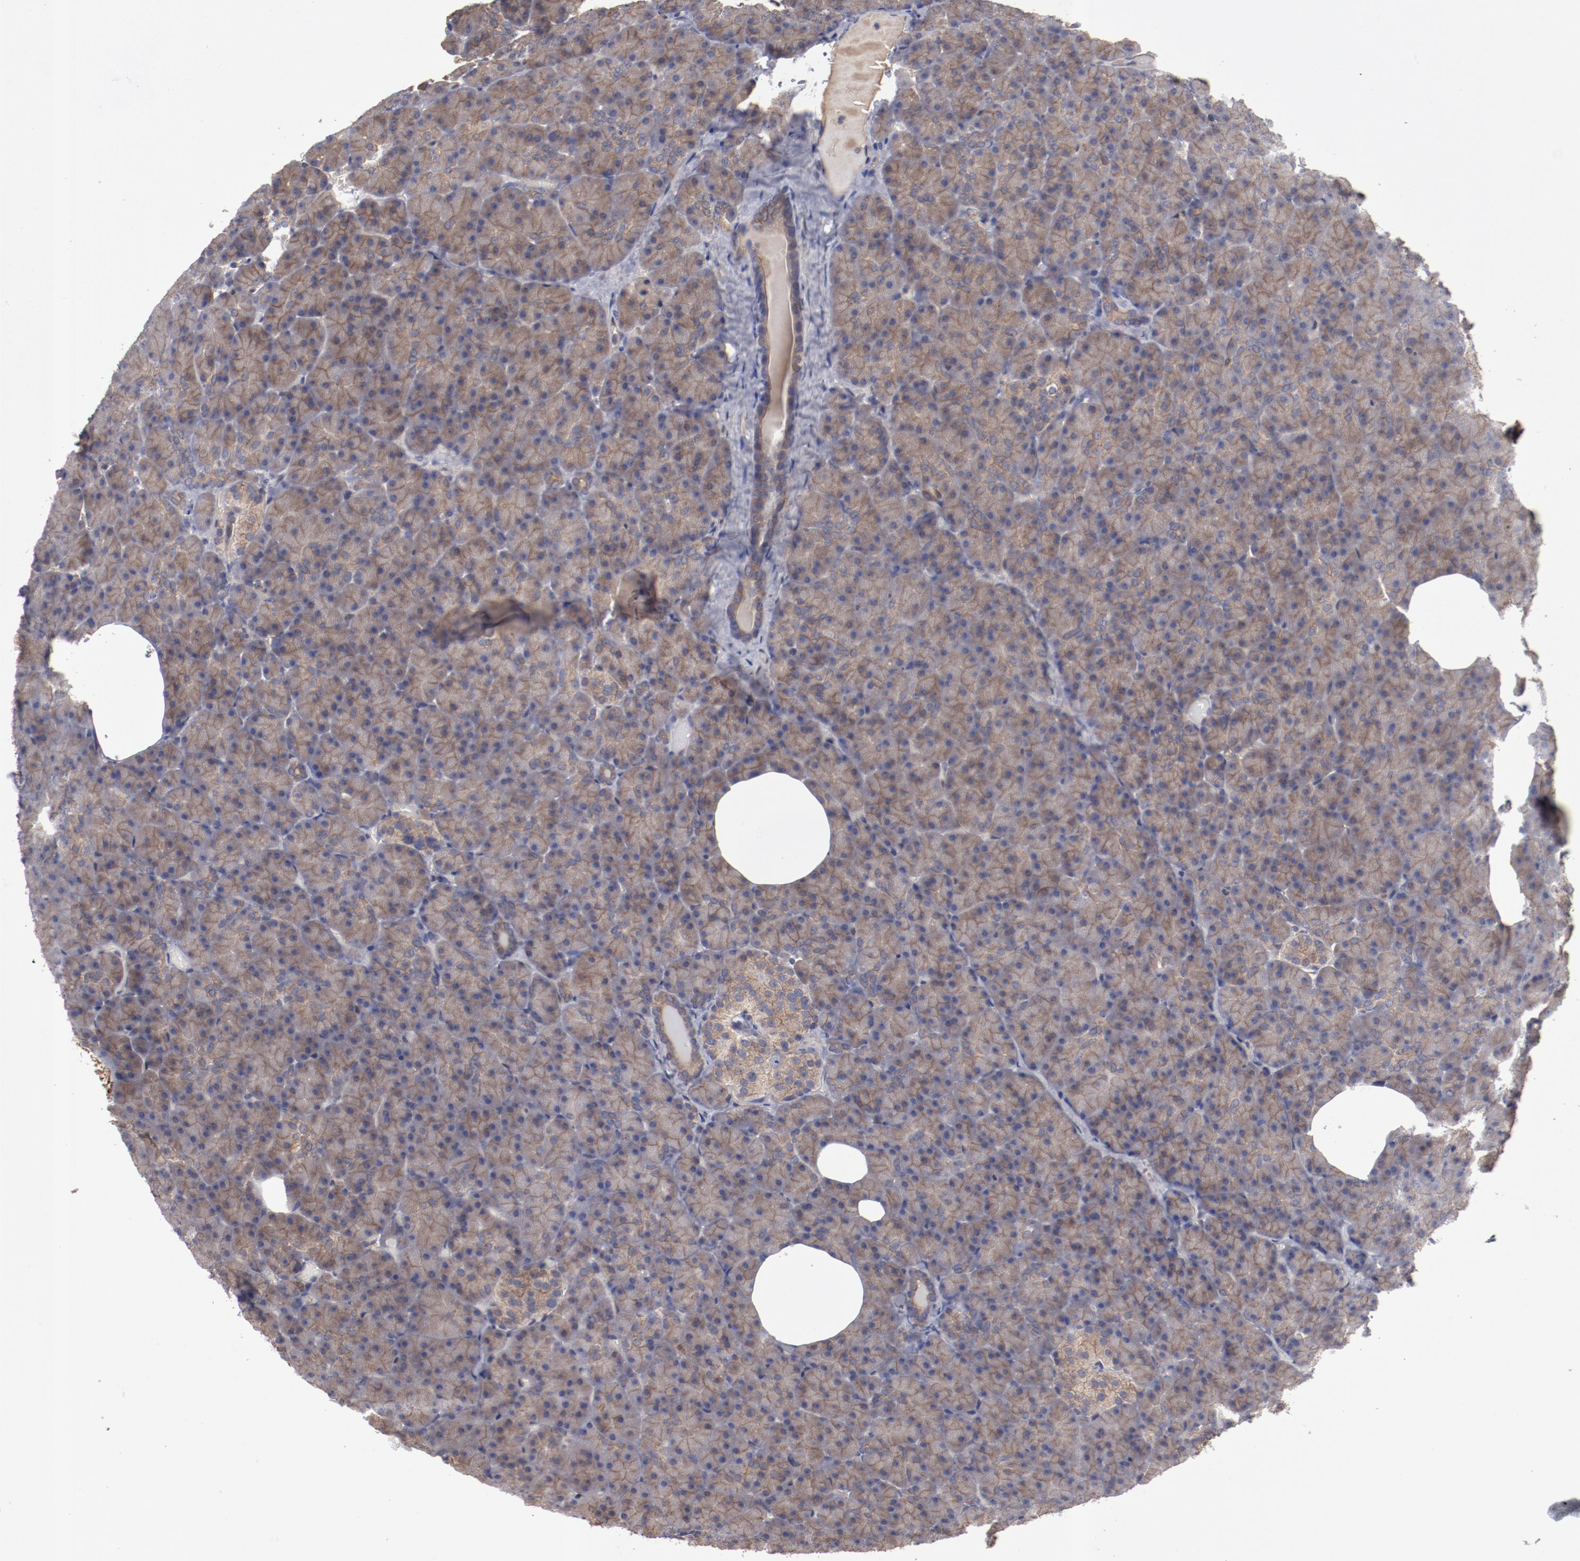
{"staining": {"intensity": "weak", "quantity": ">75%", "location": "cytoplasmic/membranous"}, "tissue": "pancreas", "cell_type": "Exocrine glandular cells", "image_type": "normal", "snomed": [{"axis": "morphology", "description": "Normal tissue, NOS"}, {"axis": "topography", "description": "Pancreas"}], "caption": "High-magnification brightfield microscopy of benign pancreas stained with DAB (3,3'-diaminobenzidine) (brown) and counterstained with hematoxylin (blue). exocrine glandular cells exhibit weak cytoplasmic/membranous staining is present in approximately>75% of cells. (brown staining indicates protein expression, while blue staining denotes nuclei).", "gene": "DNAAF2", "patient": {"sex": "female", "age": 35}}